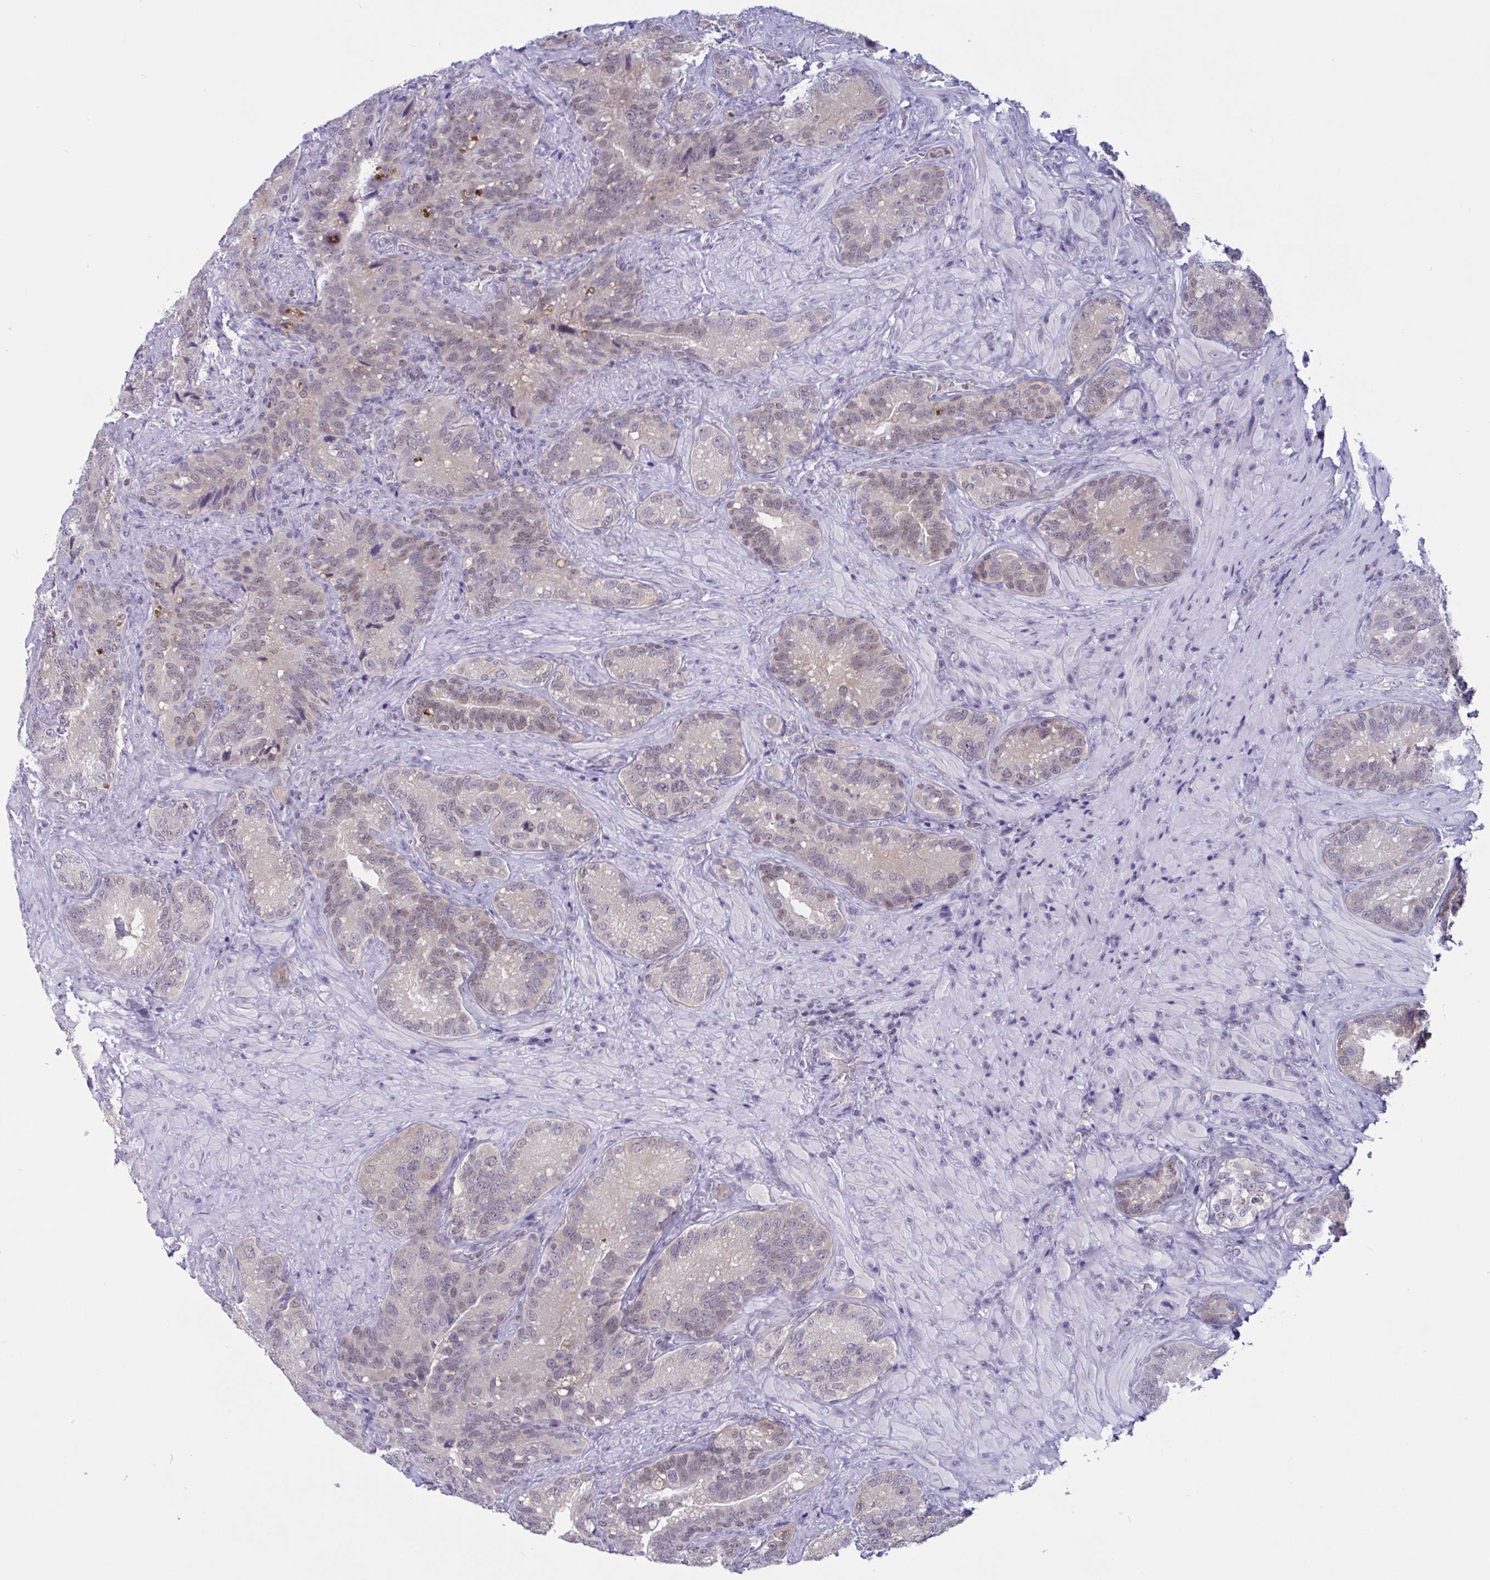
{"staining": {"intensity": "weak", "quantity": "25%-75%", "location": "cytoplasmic/membranous,nuclear"}, "tissue": "seminal vesicle", "cell_type": "Glandular cells", "image_type": "normal", "snomed": [{"axis": "morphology", "description": "Normal tissue, NOS"}, {"axis": "topography", "description": "Seminal veicle"}], "caption": "Weak cytoplasmic/membranous,nuclear expression for a protein is present in about 25%-75% of glandular cells of unremarkable seminal vesicle using immunohistochemistry.", "gene": "TSN", "patient": {"sex": "male", "age": 68}}